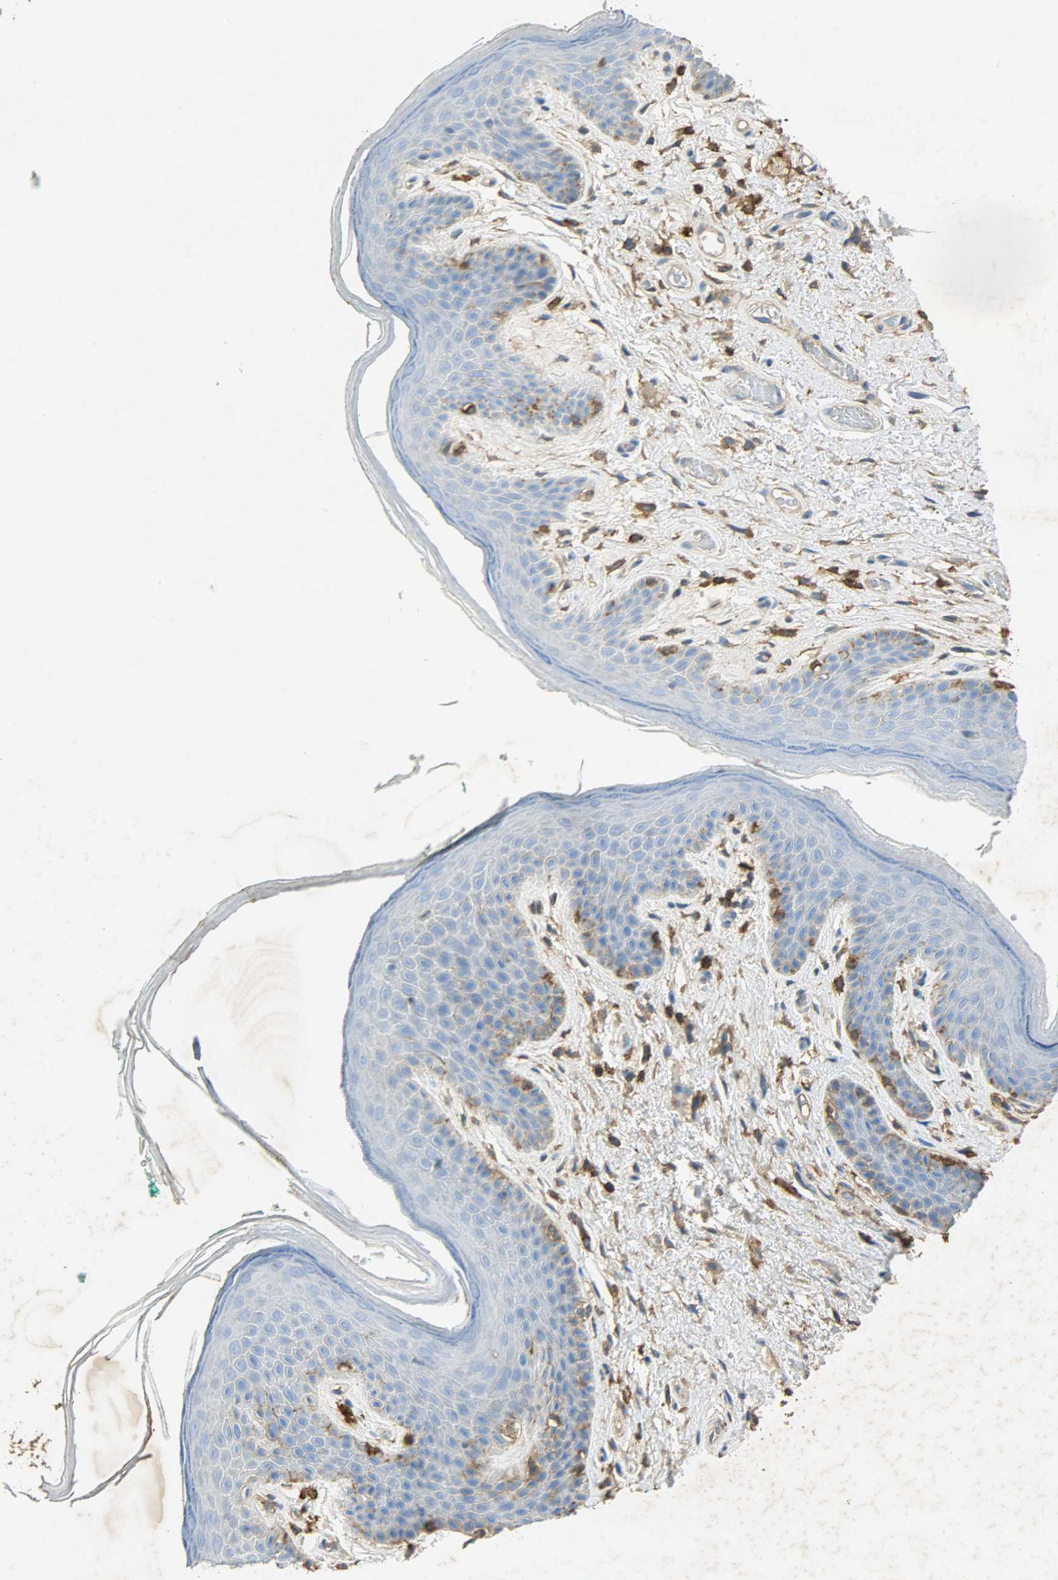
{"staining": {"intensity": "strong", "quantity": "<25%", "location": "cytoplasmic/membranous"}, "tissue": "skin", "cell_type": "Epidermal cells", "image_type": "normal", "snomed": [{"axis": "morphology", "description": "Normal tissue, NOS"}, {"axis": "topography", "description": "Anal"}], "caption": "The histopathology image reveals staining of normal skin, revealing strong cytoplasmic/membranous protein expression (brown color) within epidermal cells.", "gene": "ANXA6", "patient": {"sex": "male", "age": 74}}